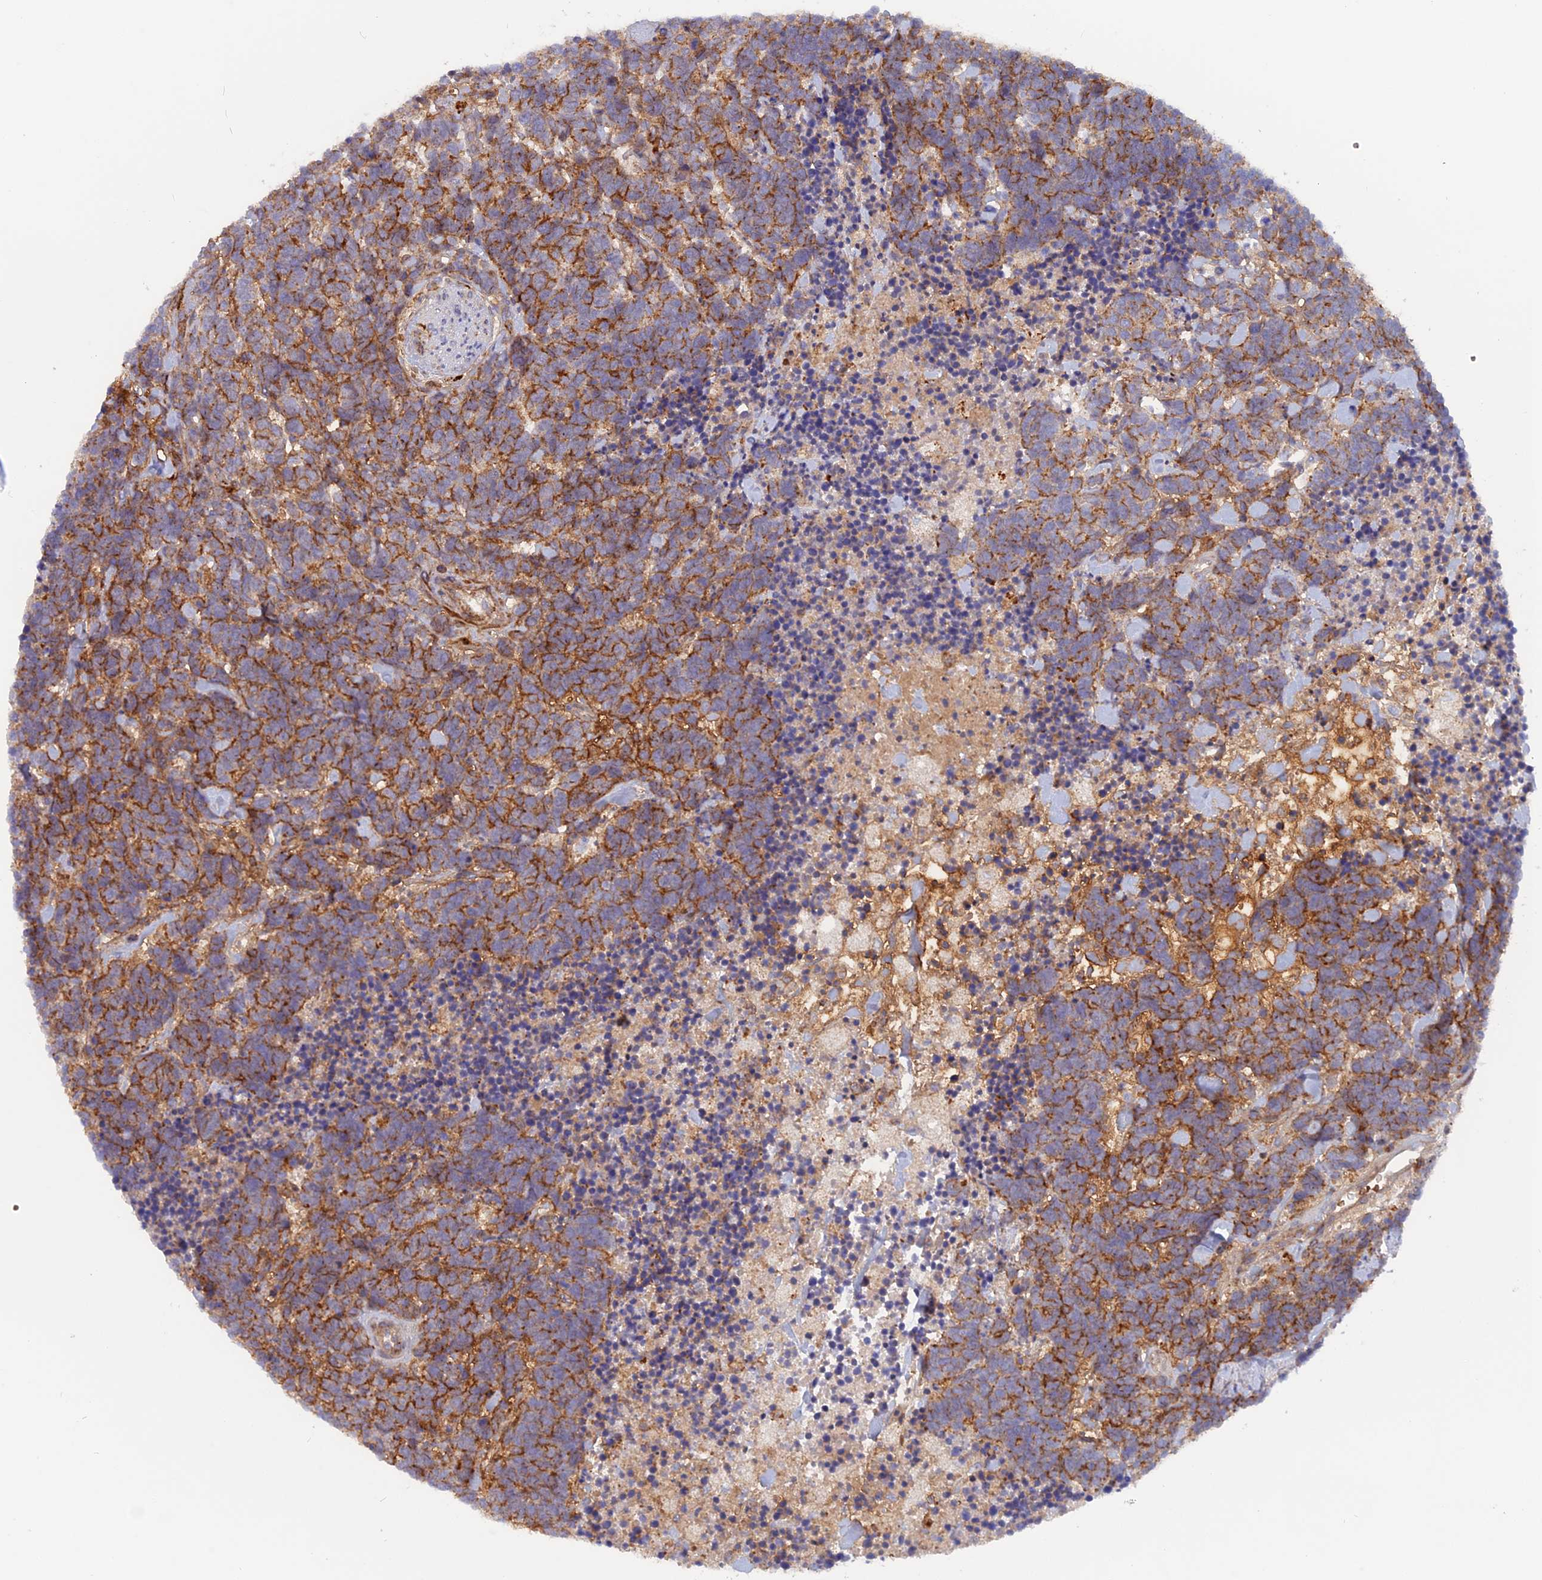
{"staining": {"intensity": "moderate", "quantity": ">75%", "location": "cytoplasmic/membranous"}, "tissue": "carcinoid", "cell_type": "Tumor cells", "image_type": "cancer", "snomed": [{"axis": "morphology", "description": "Carcinoma, NOS"}, {"axis": "morphology", "description": "Carcinoid, malignant, NOS"}, {"axis": "topography", "description": "Prostate"}], "caption": "Tumor cells display medium levels of moderate cytoplasmic/membranous positivity in about >75% of cells in human carcinoid.", "gene": "CPNE7", "patient": {"sex": "male", "age": 57}}